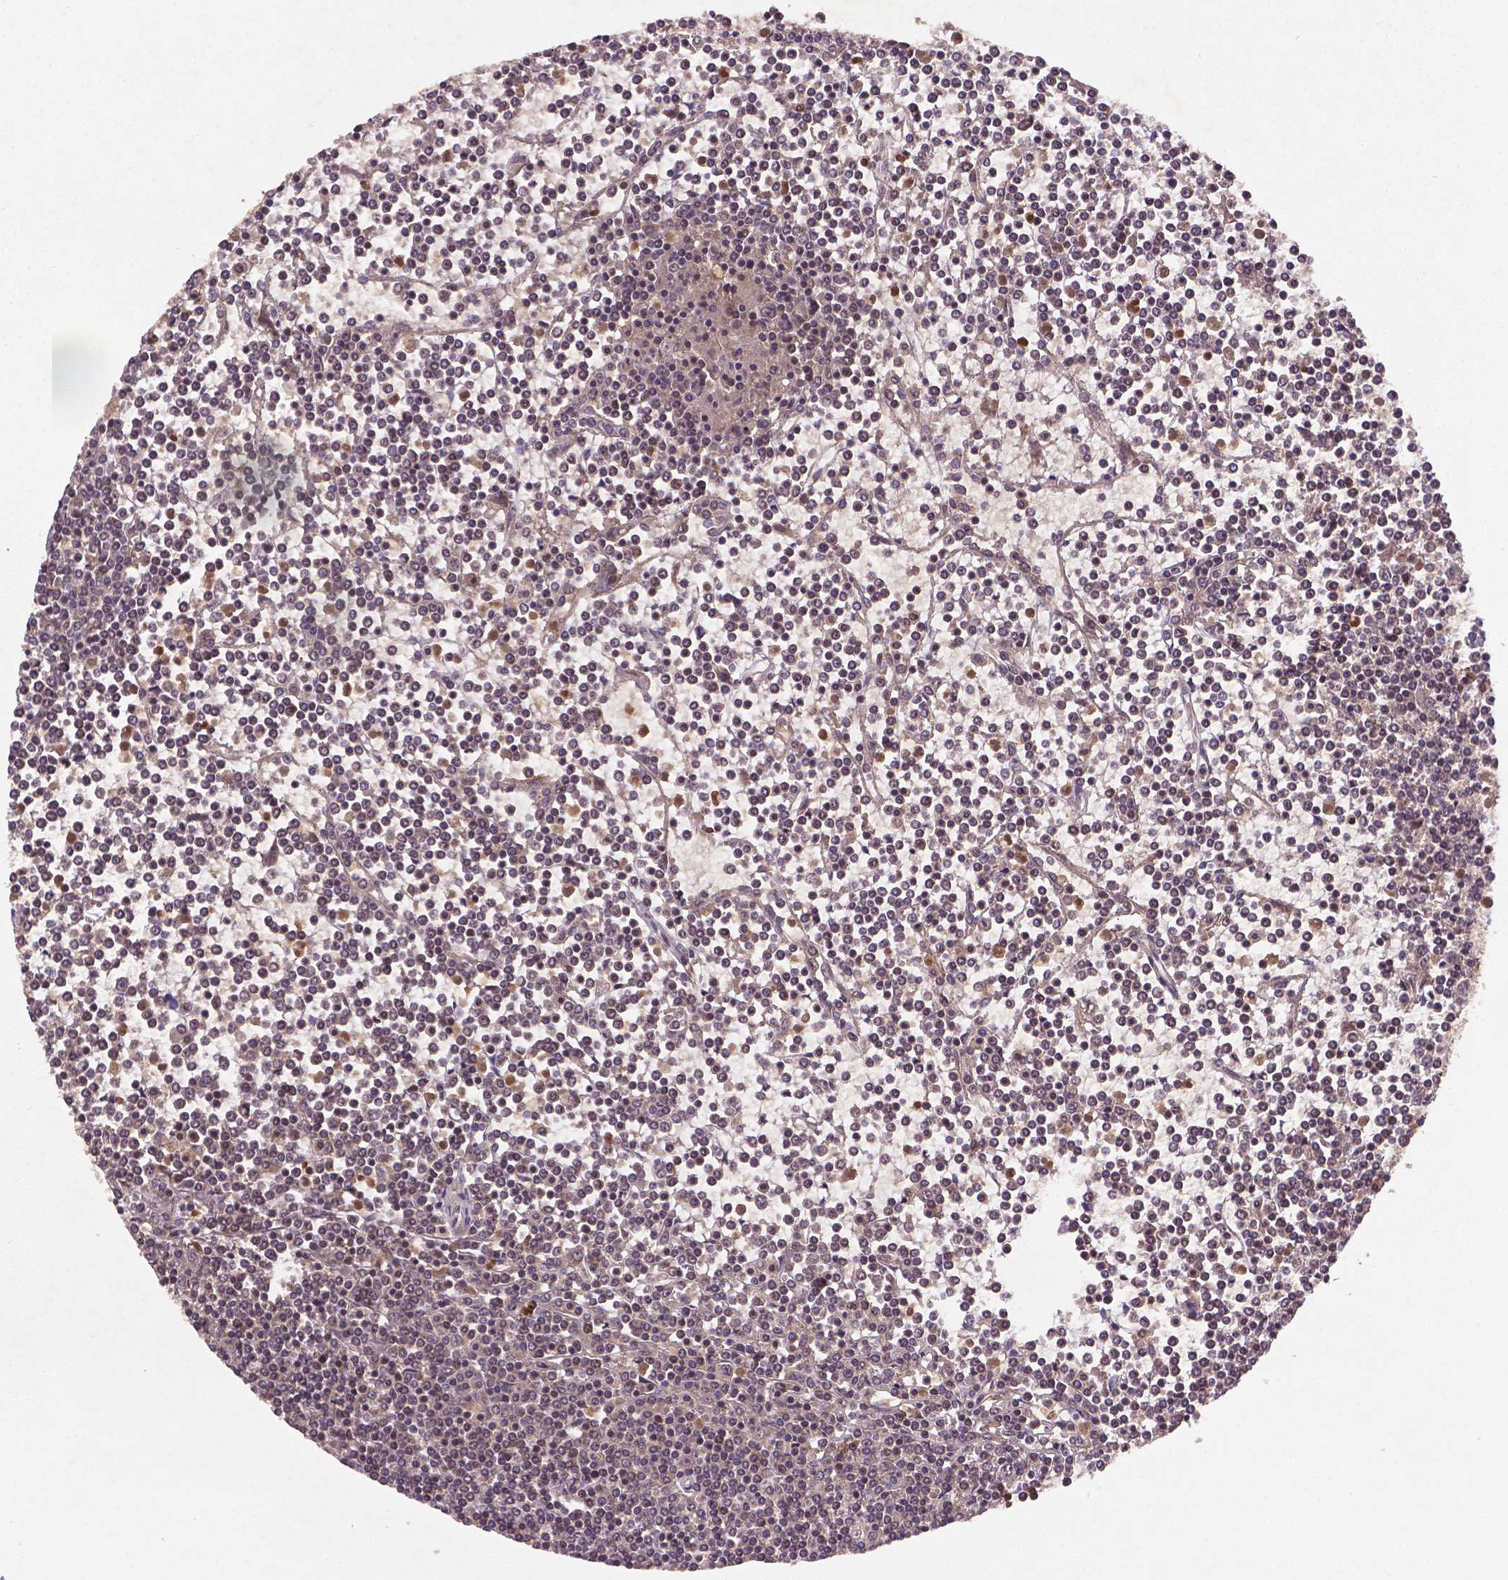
{"staining": {"intensity": "negative", "quantity": "none", "location": "none"}, "tissue": "lymphoma", "cell_type": "Tumor cells", "image_type": "cancer", "snomed": [{"axis": "morphology", "description": "Malignant lymphoma, non-Hodgkin's type, Low grade"}, {"axis": "topography", "description": "Spleen"}], "caption": "The IHC photomicrograph has no significant positivity in tumor cells of malignant lymphoma, non-Hodgkin's type (low-grade) tissue. (DAB immunohistochemistry (IHC), high magnification).", "gene": "NIPAL2", "patient": {"sex": "female", "age": 19}}